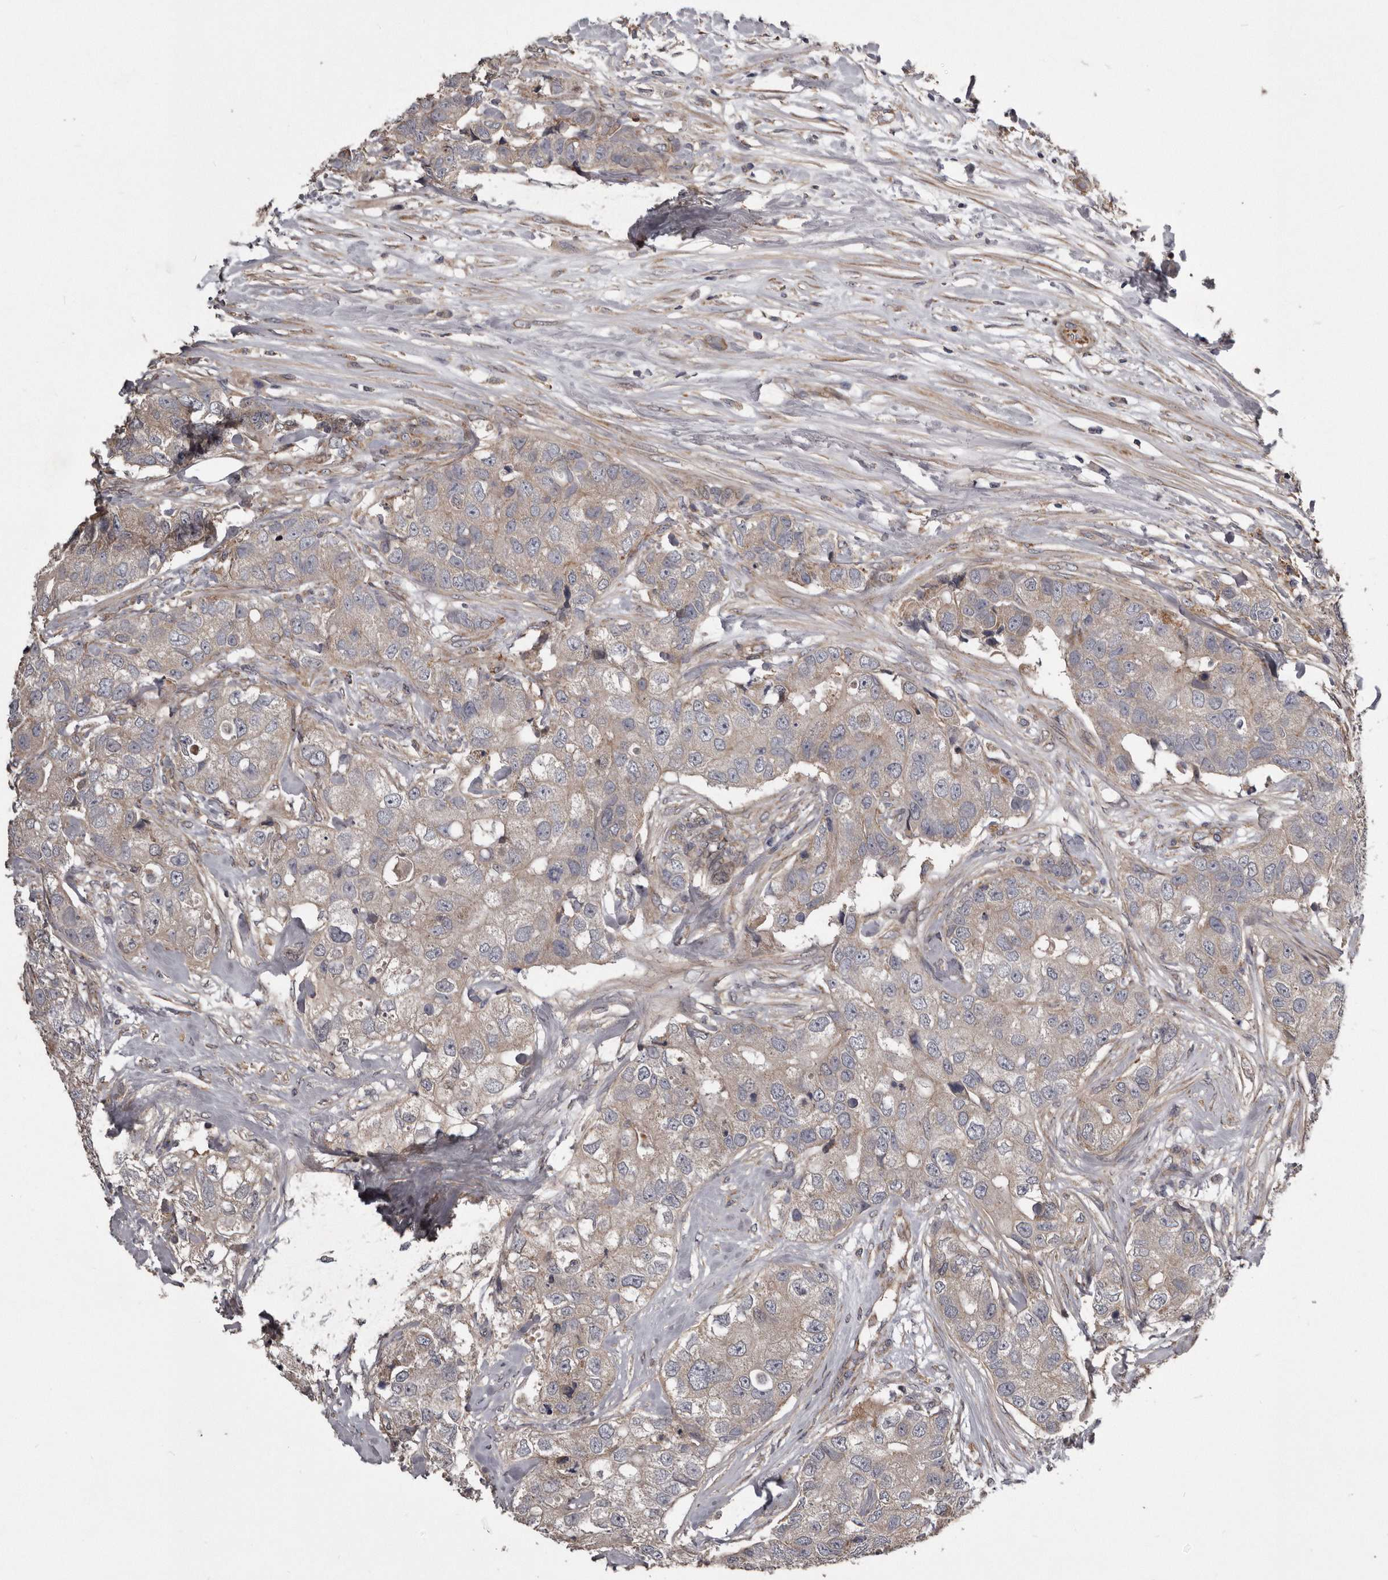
{"staining": {"intensity": "weak", "quantity": "<25%", "location": "cytoplasmic/membranous"}, "tissue": "breast cancer", "cell_type": "Tumor cells", "image_type": "cancer", "snomed": [{"axis": "morphology", "description": "Duct carcinoma"}, {"axis": "topography", "description": "Breast"}], "caption": "A high-resolution histopathology image shows immunohistochemistry (IHC) staining of breast cancer, which demonstrates no significant expression in tumor cells. Brightfield microscopy of immunohistochemistry stained with DAB (3,3'-diaminobenzidine) (brown) and hematoxylin (blue), captured at high magnification.", "gene": "ARMCX1", "patient": {"sex": "female", "age": 62}}